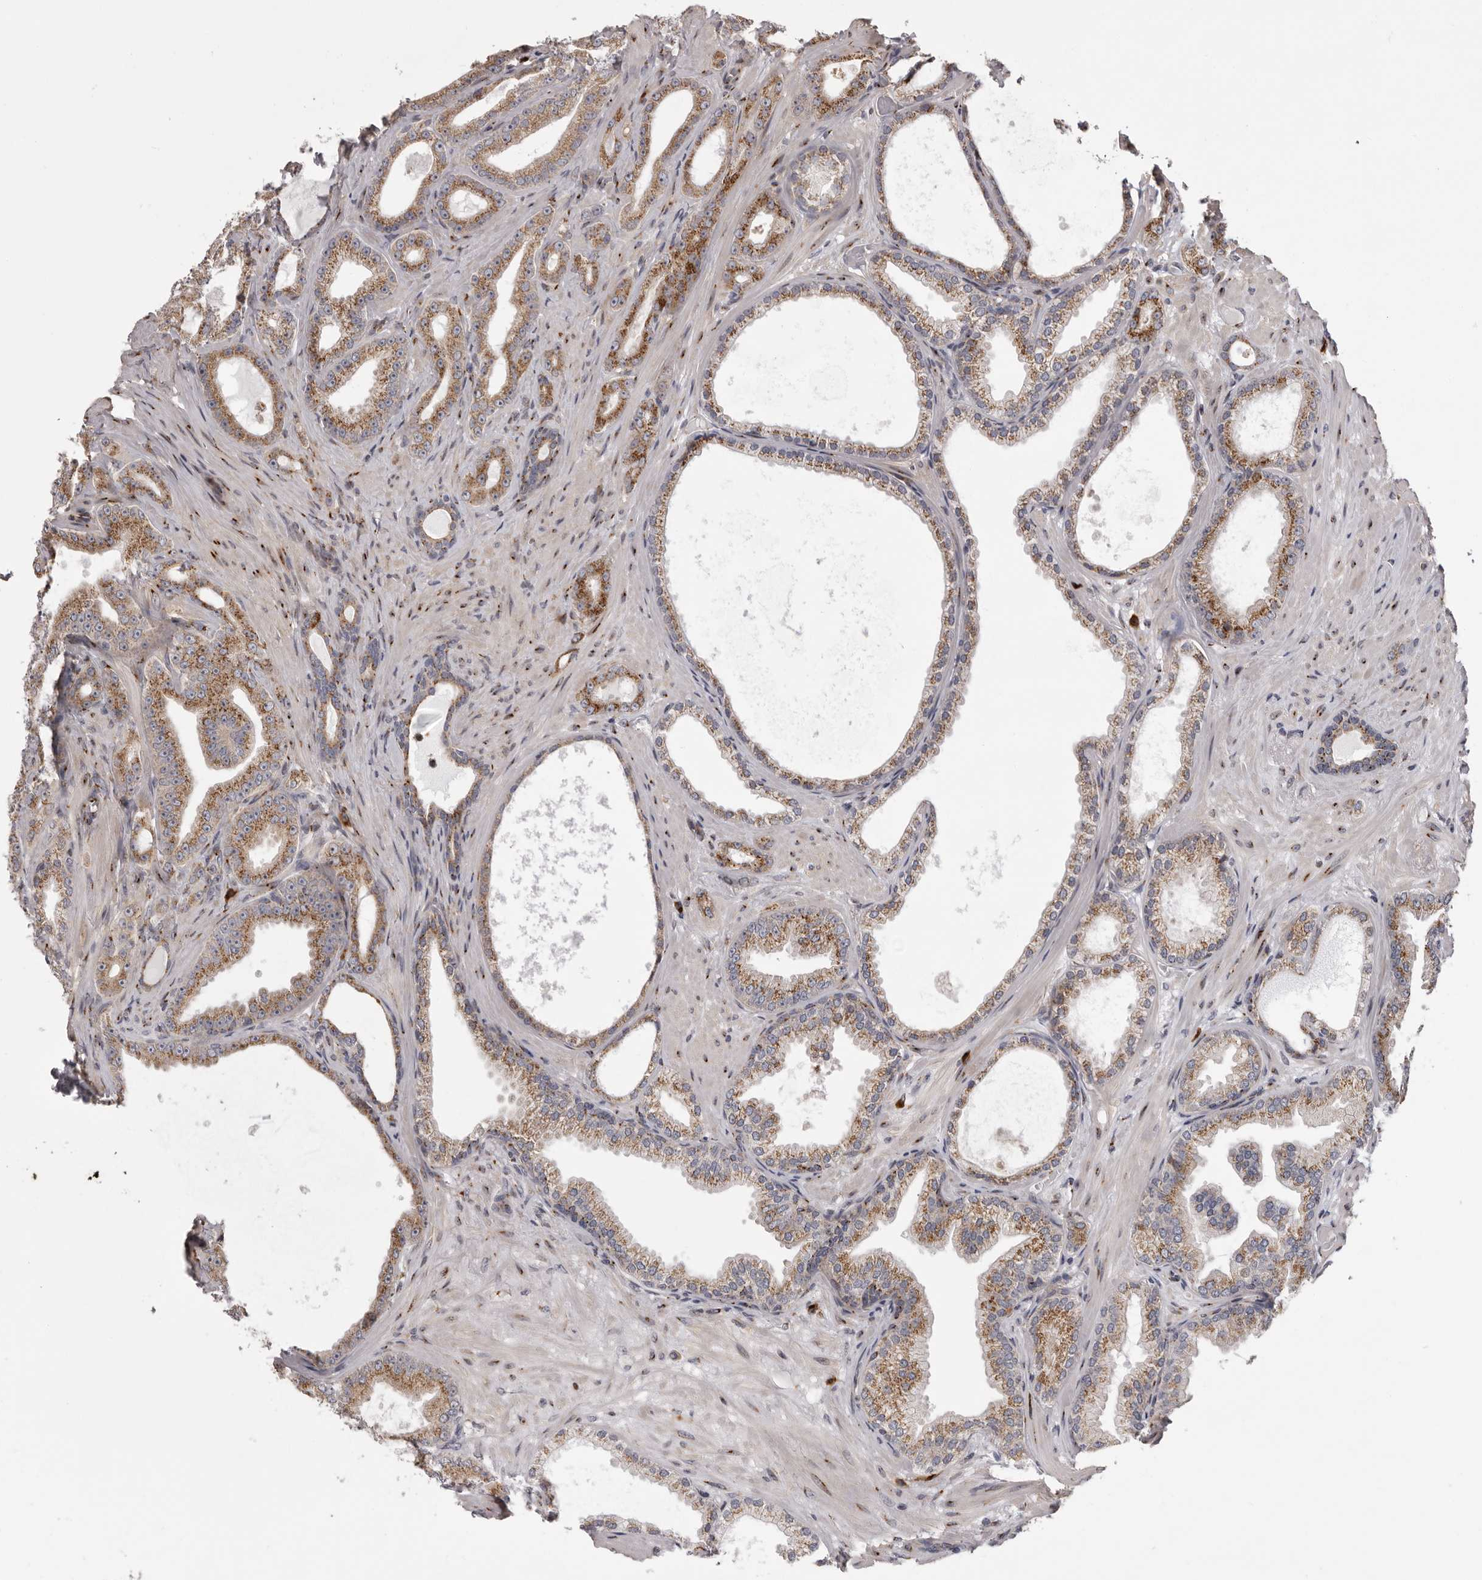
{"staining": {"intensity": "moderate", "quantity": ">75%", "location": "cytoplasmic/membranous"}, "tissue": "prostate cancer", "cell_type": "Tumor cells", "image_type": "cancer", "snomed": [{"axis": "morphology", "description": "Adenocarcinoma, Low grade"}, {"axis": "topography", "description": "Prostate"}], "caption": "Prostate cancer tissue shows moderate cytoplasmic/membranous positivity in about >75% of tumor cells", "gene": "WDR47", "patient": {"sex": "male", "age": 63}}